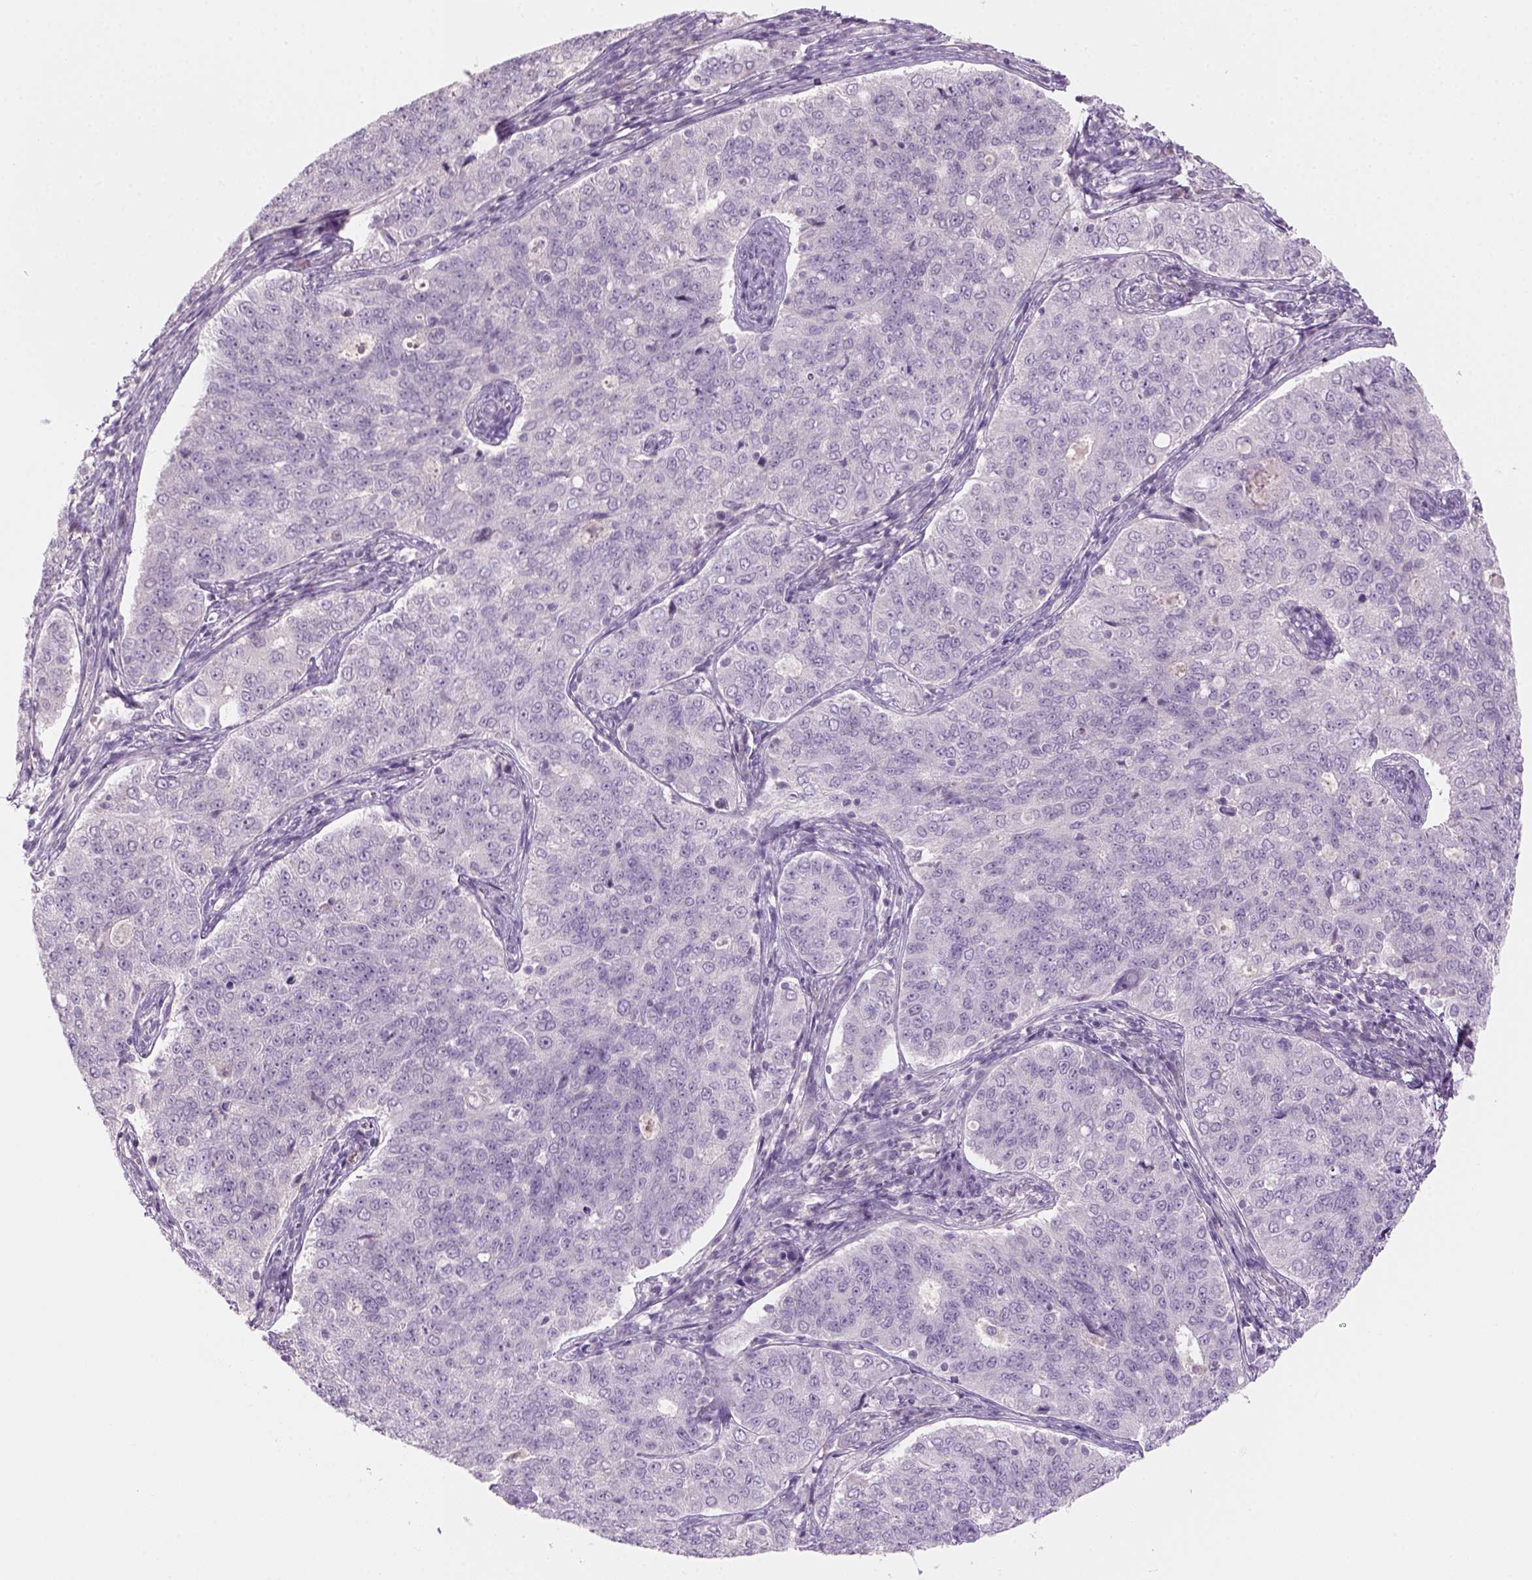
{"staining": {"intensity": "negative", "quantity": "none", "location": "none"}, "tissue": "endometrial cancer", "cell_type": "Tumor cells", "image_type": "cancer", "snomed": [{"axis": "morphology", "description": "Adenocarcinoma, NOS"}, {"axis": "topography", "description": "Endometrium"}], "caption": "There is no significant expression in tumor cells of endometrial cancer (adenocarcinoma).", "gene": "KRT25", "patient": {"sex": "female", "age": 43}}